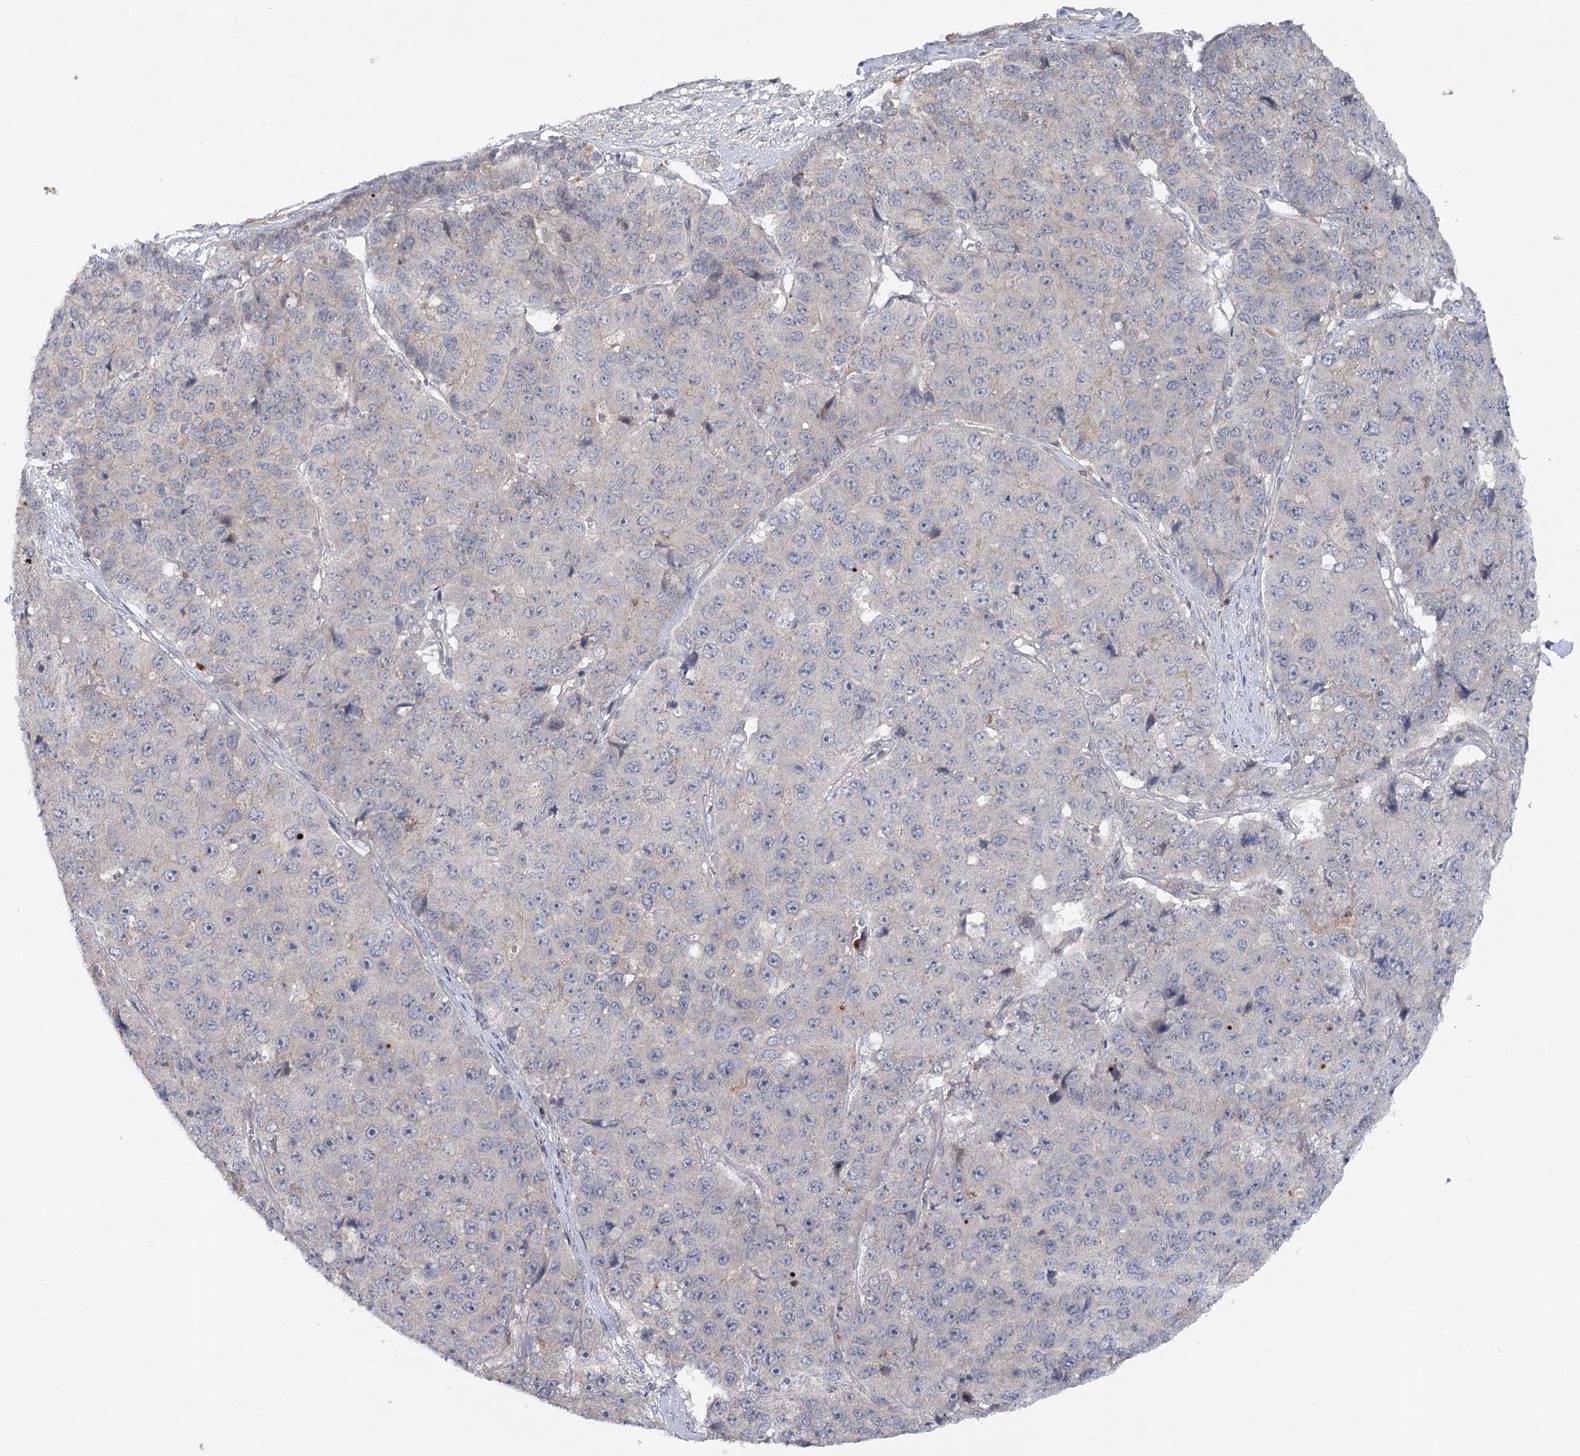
{"staining": {"intensity": "negative", "quantity": "none", "location": "none"}, "tissue": "pancreatic cancer", "cell_type": "Tumor cells", "image_type": "cancer", "snomed": [{"axis": "morphology", "description": "Adenocarcinoma, NOS"}, {"axis": "topography", "description": "Pancreas"}], "caption": "The image displays no significant expression in tumor cells of pancreatic adenocarcinoma. (DAB immunohistochemistry (IHC), high magnification).", "gene": "MAP3K13", "patient": {"sex": "male", "age": 50}}